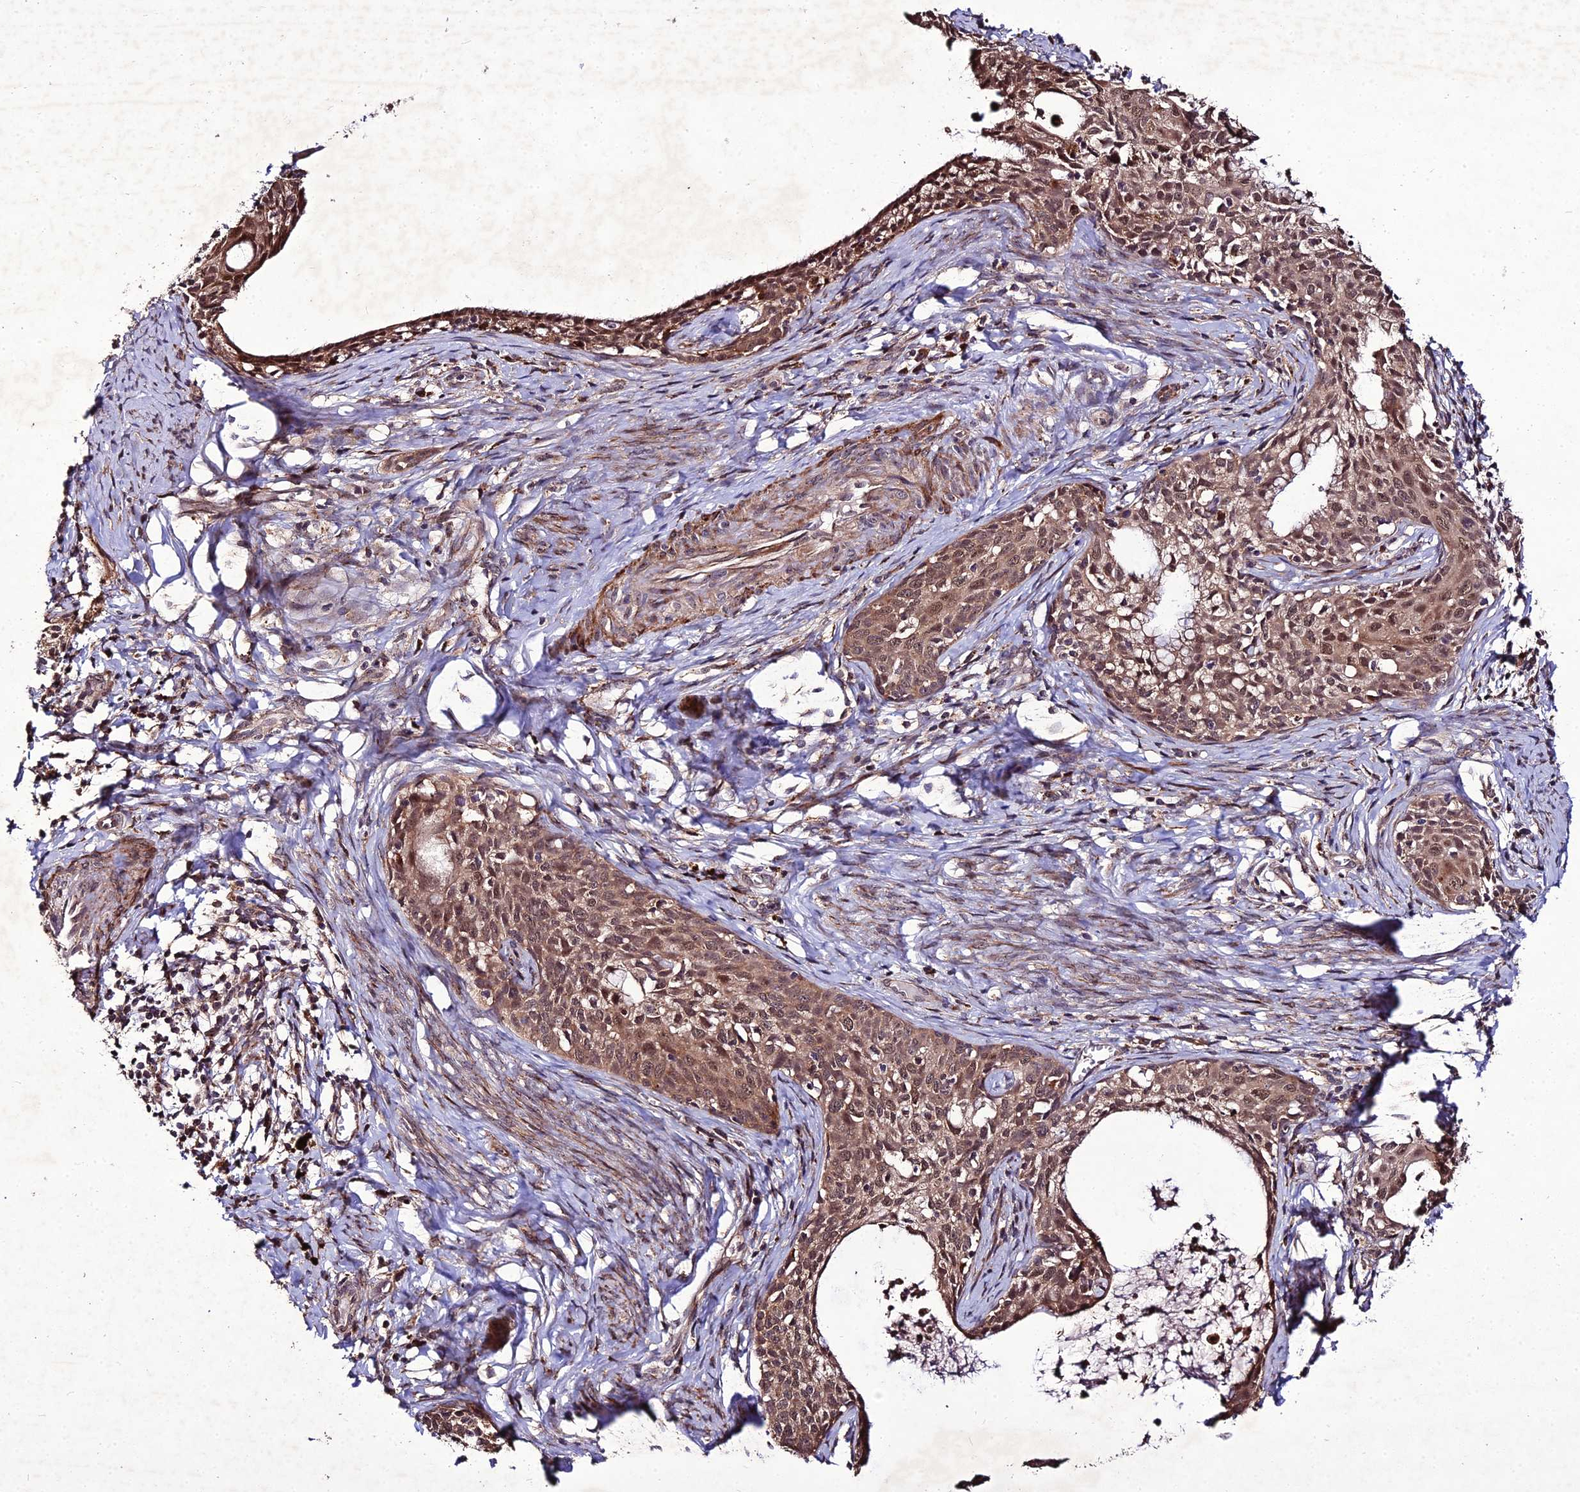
{"staining": {"intensity": "moderate", "quantity": ">75%", "location": "cytoplasmic/membranous,nuclear"}, "tissue": "cervical cancer", "cell_type": "Tumor cells", "image_type": "cancer", "snomed": [{"axis": "morphology", "description": "Squamous cell carcinoma, NOS"}, {"axis": "topography", "description": "Cervix"}], "caption": "This histopathology image displays immunohistochemistry staining of cervical cancer (squamous cell carcinoma), with medium moderate cytoplasmic/membranous and nuclear expression in approximately >75% of tumor cells.", "gene": "ZNF766", "patient": {"sex": "female", "age": 52}}